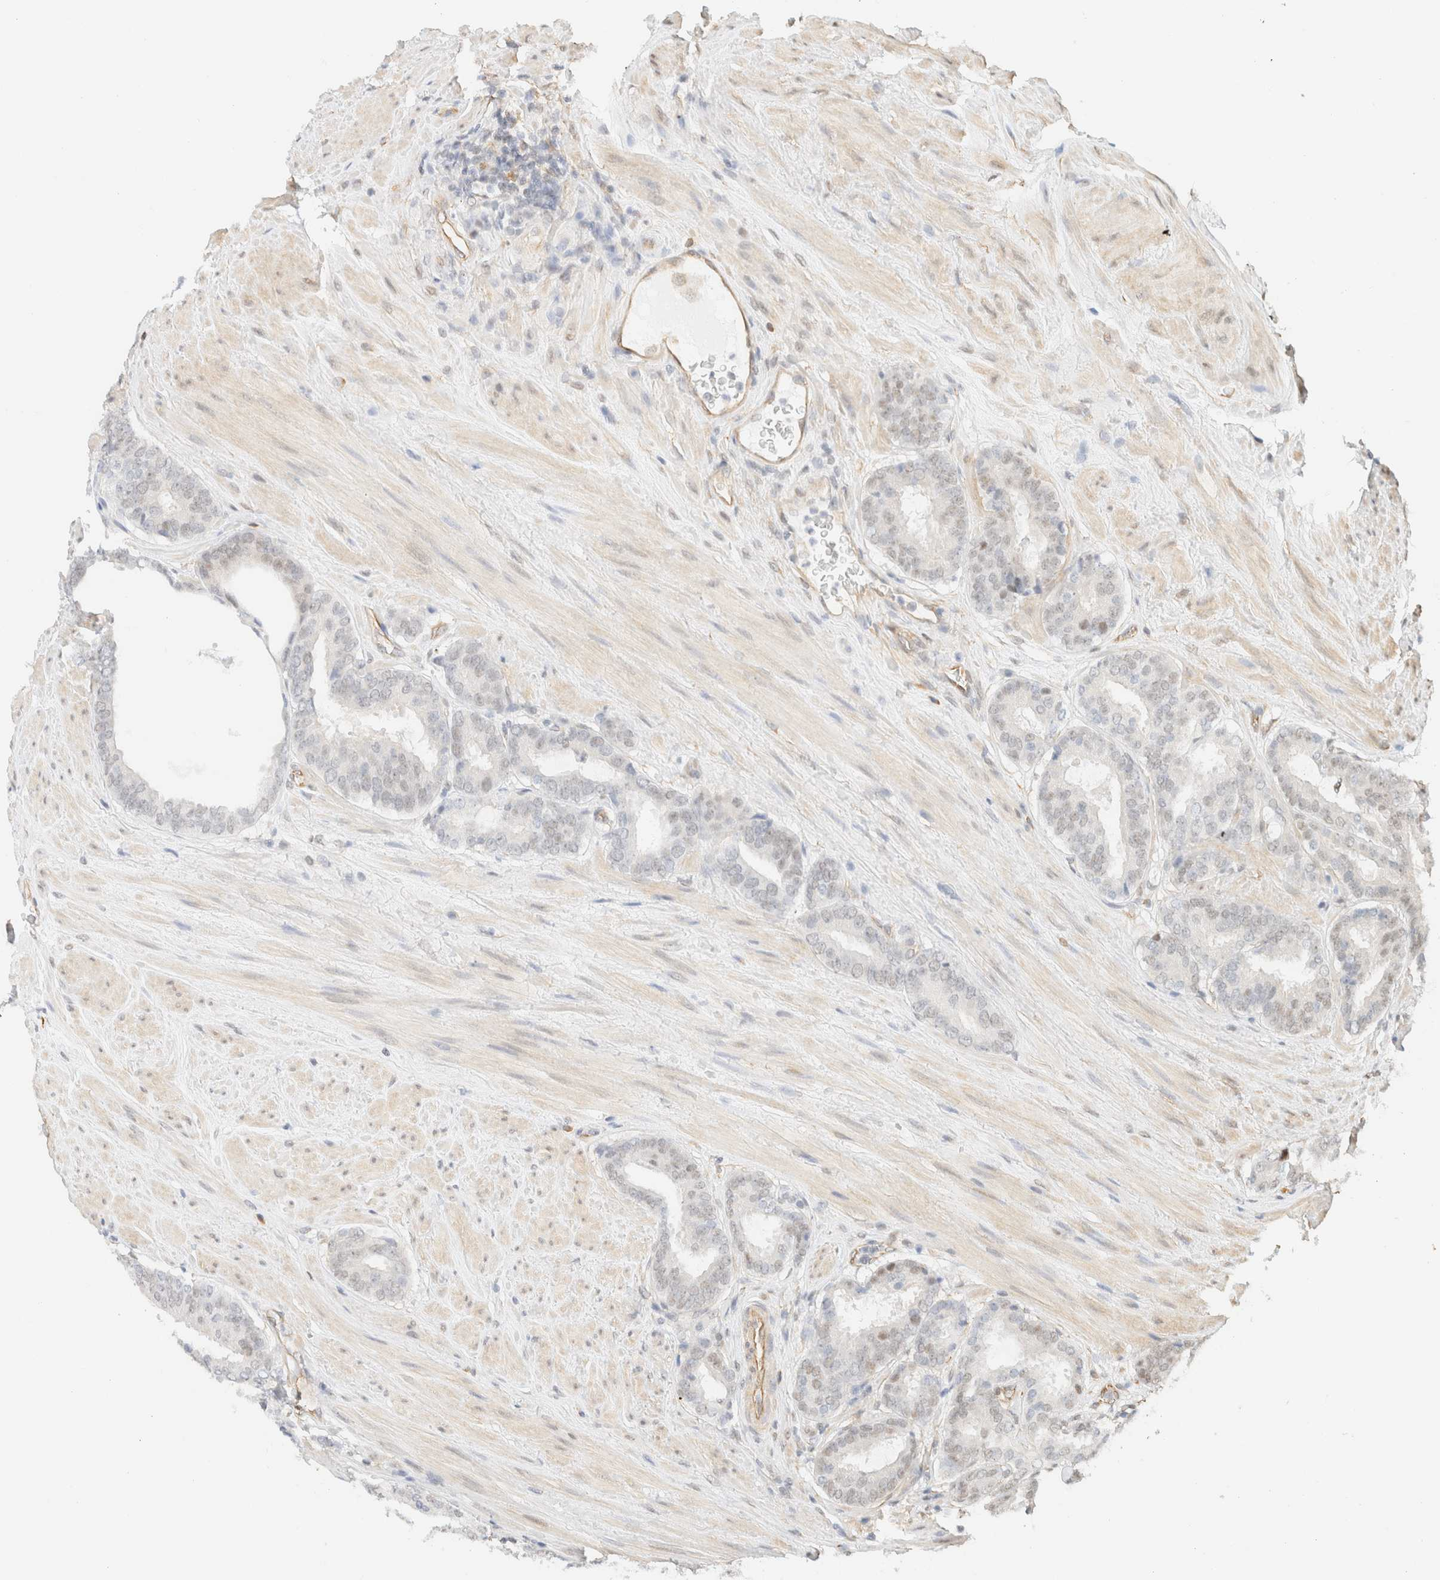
{"staining": {"intensity": "negative", "quantity": "none", "location": "none"}, "tissue": "prostate cancer", "cell_type": "Tumor cells", "image_type": "cancer", "snomed": [{"axis": "morphology", "description": "Adenocarcinoma, Low grade"}, {"axis": "topography", "description": "Prostate"}], "caption": "IHC of human prostate low-grade adenocarcinoma exhibits no staining in tumor cells.", "gene": "ARID5A", "patient": {"sex": "male", "age": 69}}